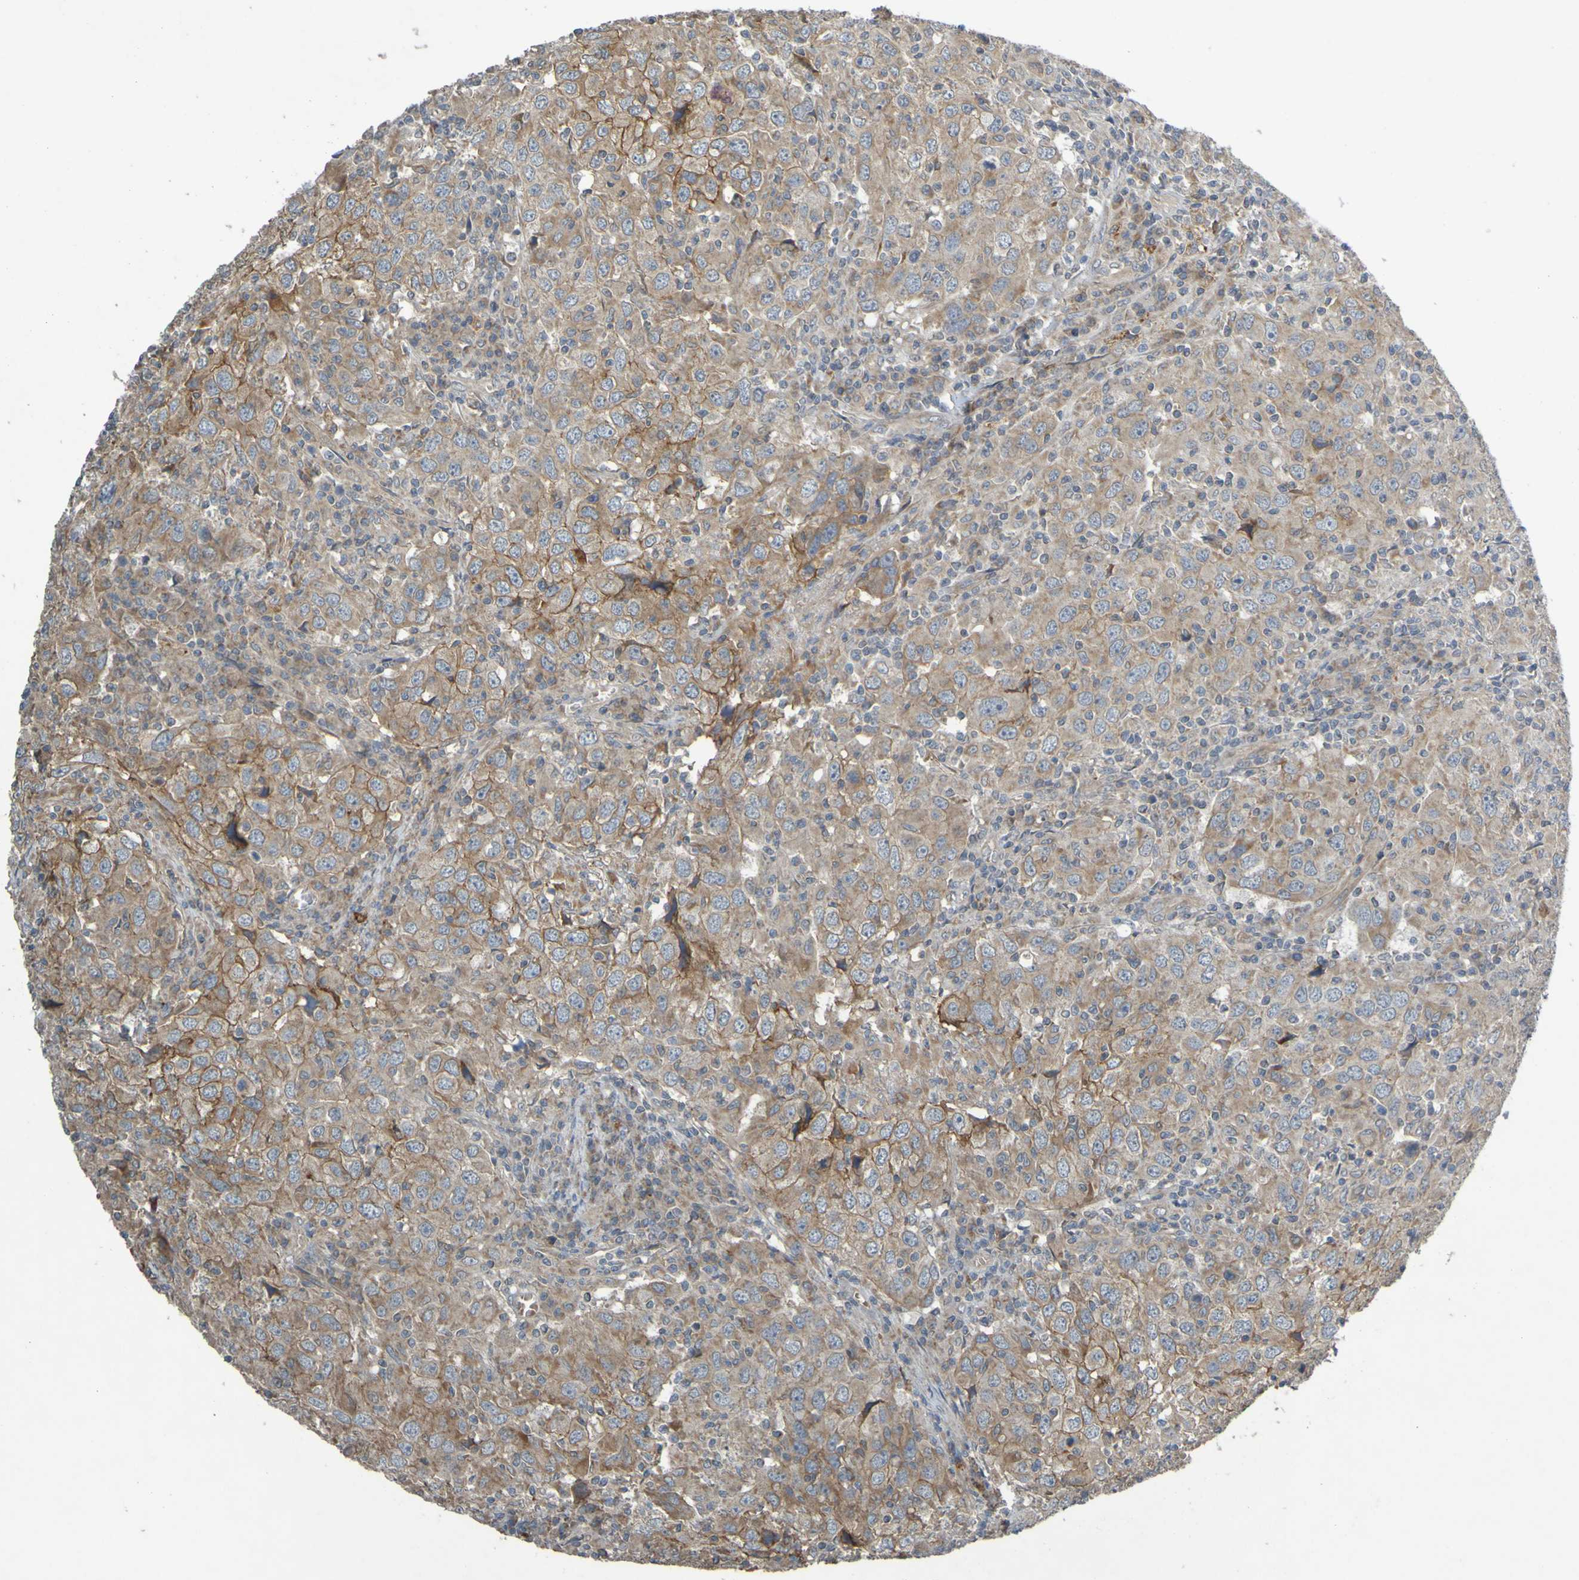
{"staining": {"intensity": "moderate", "quantity": "25%-75%", "location": "cytoplasmic/membranous"}, "tissue": "head and neck cancer", "cell_type": "Tumor cells", "image_type": "cancer", "snomed": [{"axis": "morphology", "description": "Adenocarcinoma, NOS"}, {"axis": "topography", "description": "Salivary gland"}, {"axis": "topography", "description": "Head-Neck"}], "caption": "Immunohistochemical staining of adenocarcinoma (head and neck) shows moderate cytoplasmic/membranous protein staining in about 25%-75% of tumor cells. (DAB (3,3'-diaminobenzidine) IHC with brightfield microscopy, high magnification).", "gene": "B3GAT2", "patient": {"sex": "female", "age": 65}}